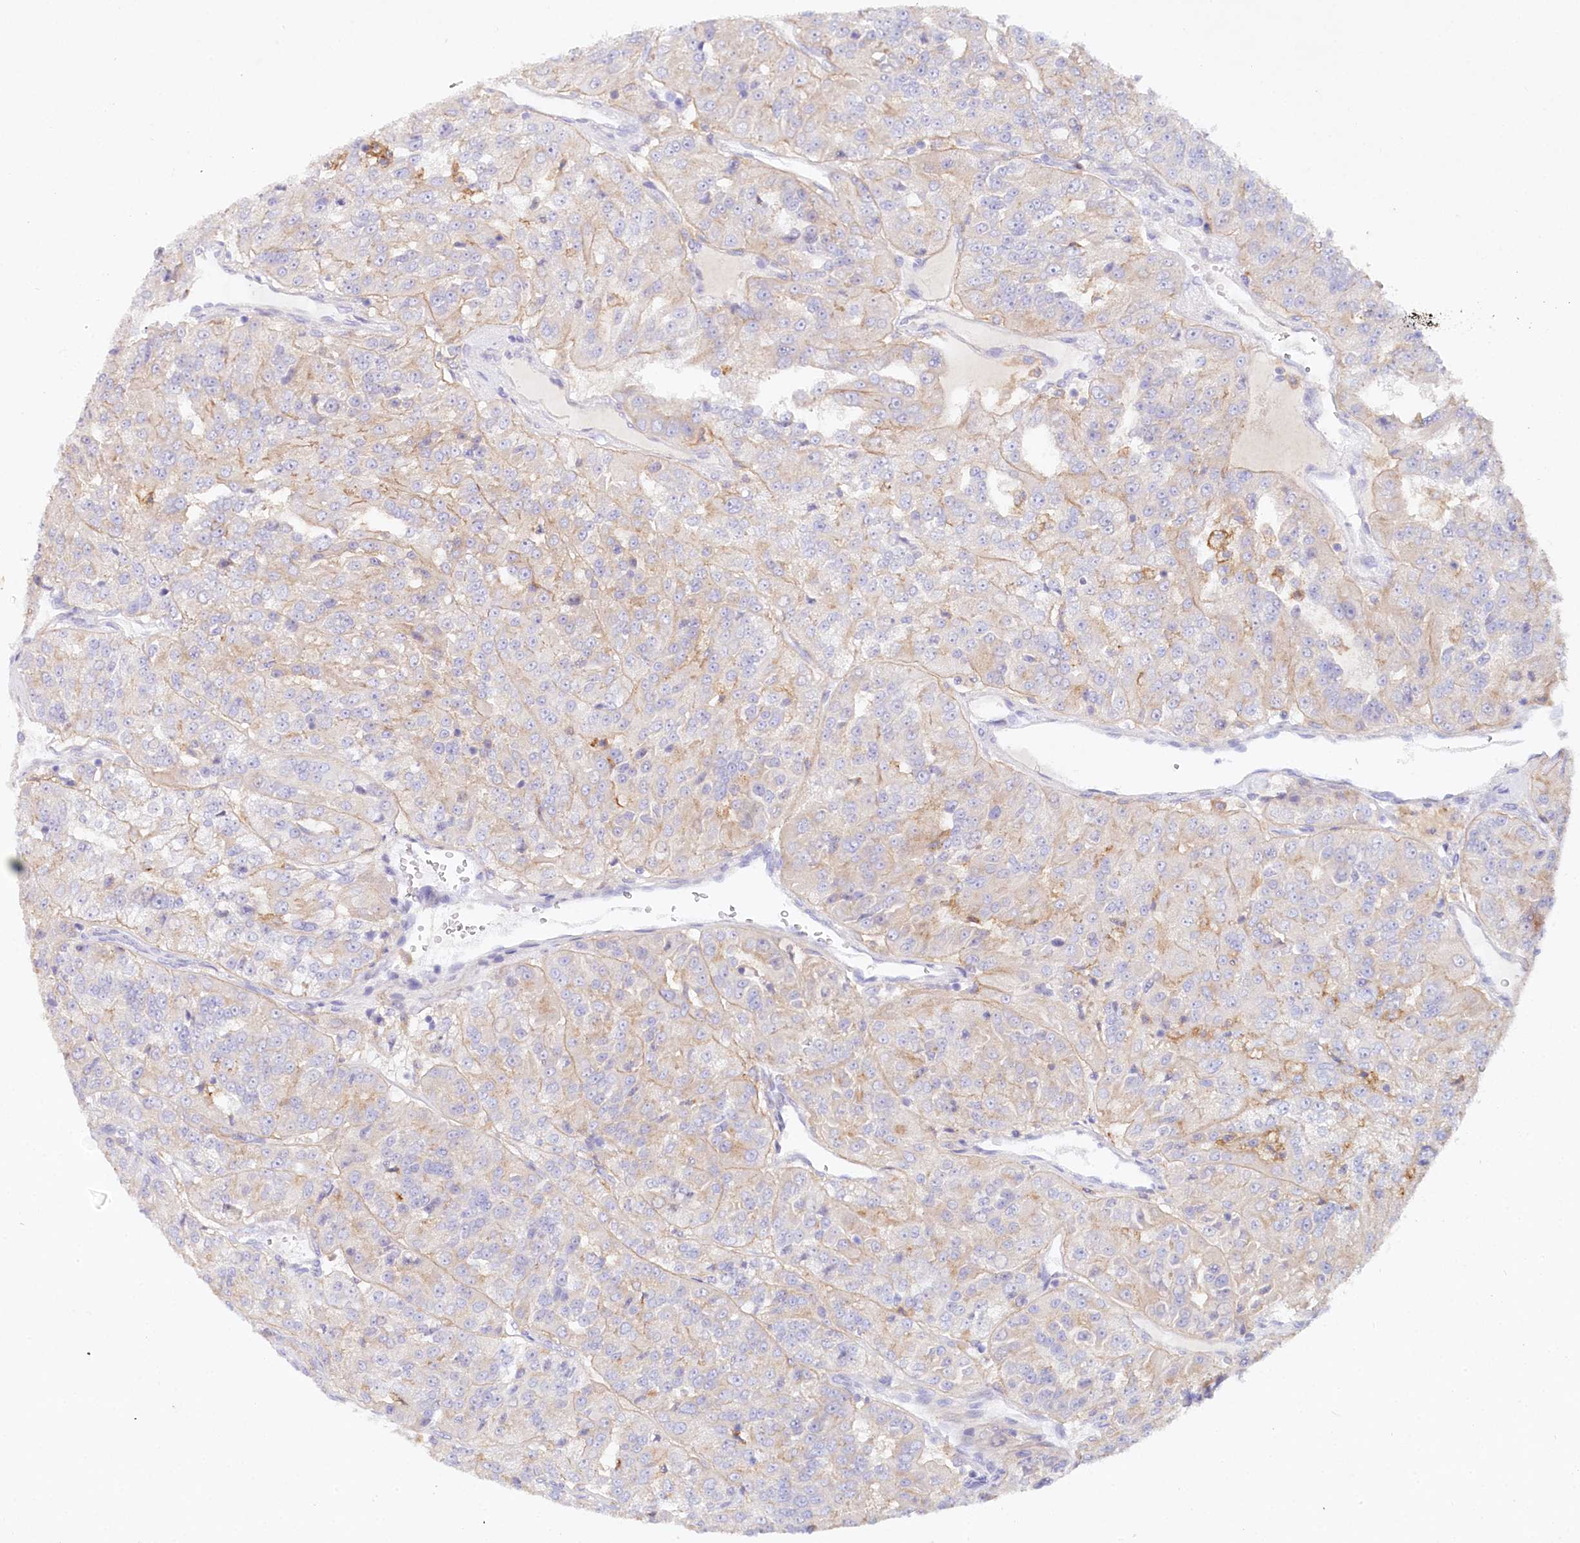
{"staining": {"intensity": "weak", "quantity": "<25%", "location": "cytoplasmic/membranous"}, "tissue": "renal cancer", "cell_type": "Tumor cells", "image_type": "cancer", "snomed": [{"axis": "morphology", "description": "Adenocarcinoma, NOS"}, {"axis": "topography", "description": "Kidney"}], "caption": "A high-resolution histopathology image shows immunohistochemistry staining of adenocarcinoma (renal), which demonstrates no significant expression in tumor cells.", "gene": "ALDH3B1", "patient": {"sex": "female", "age": 63}}